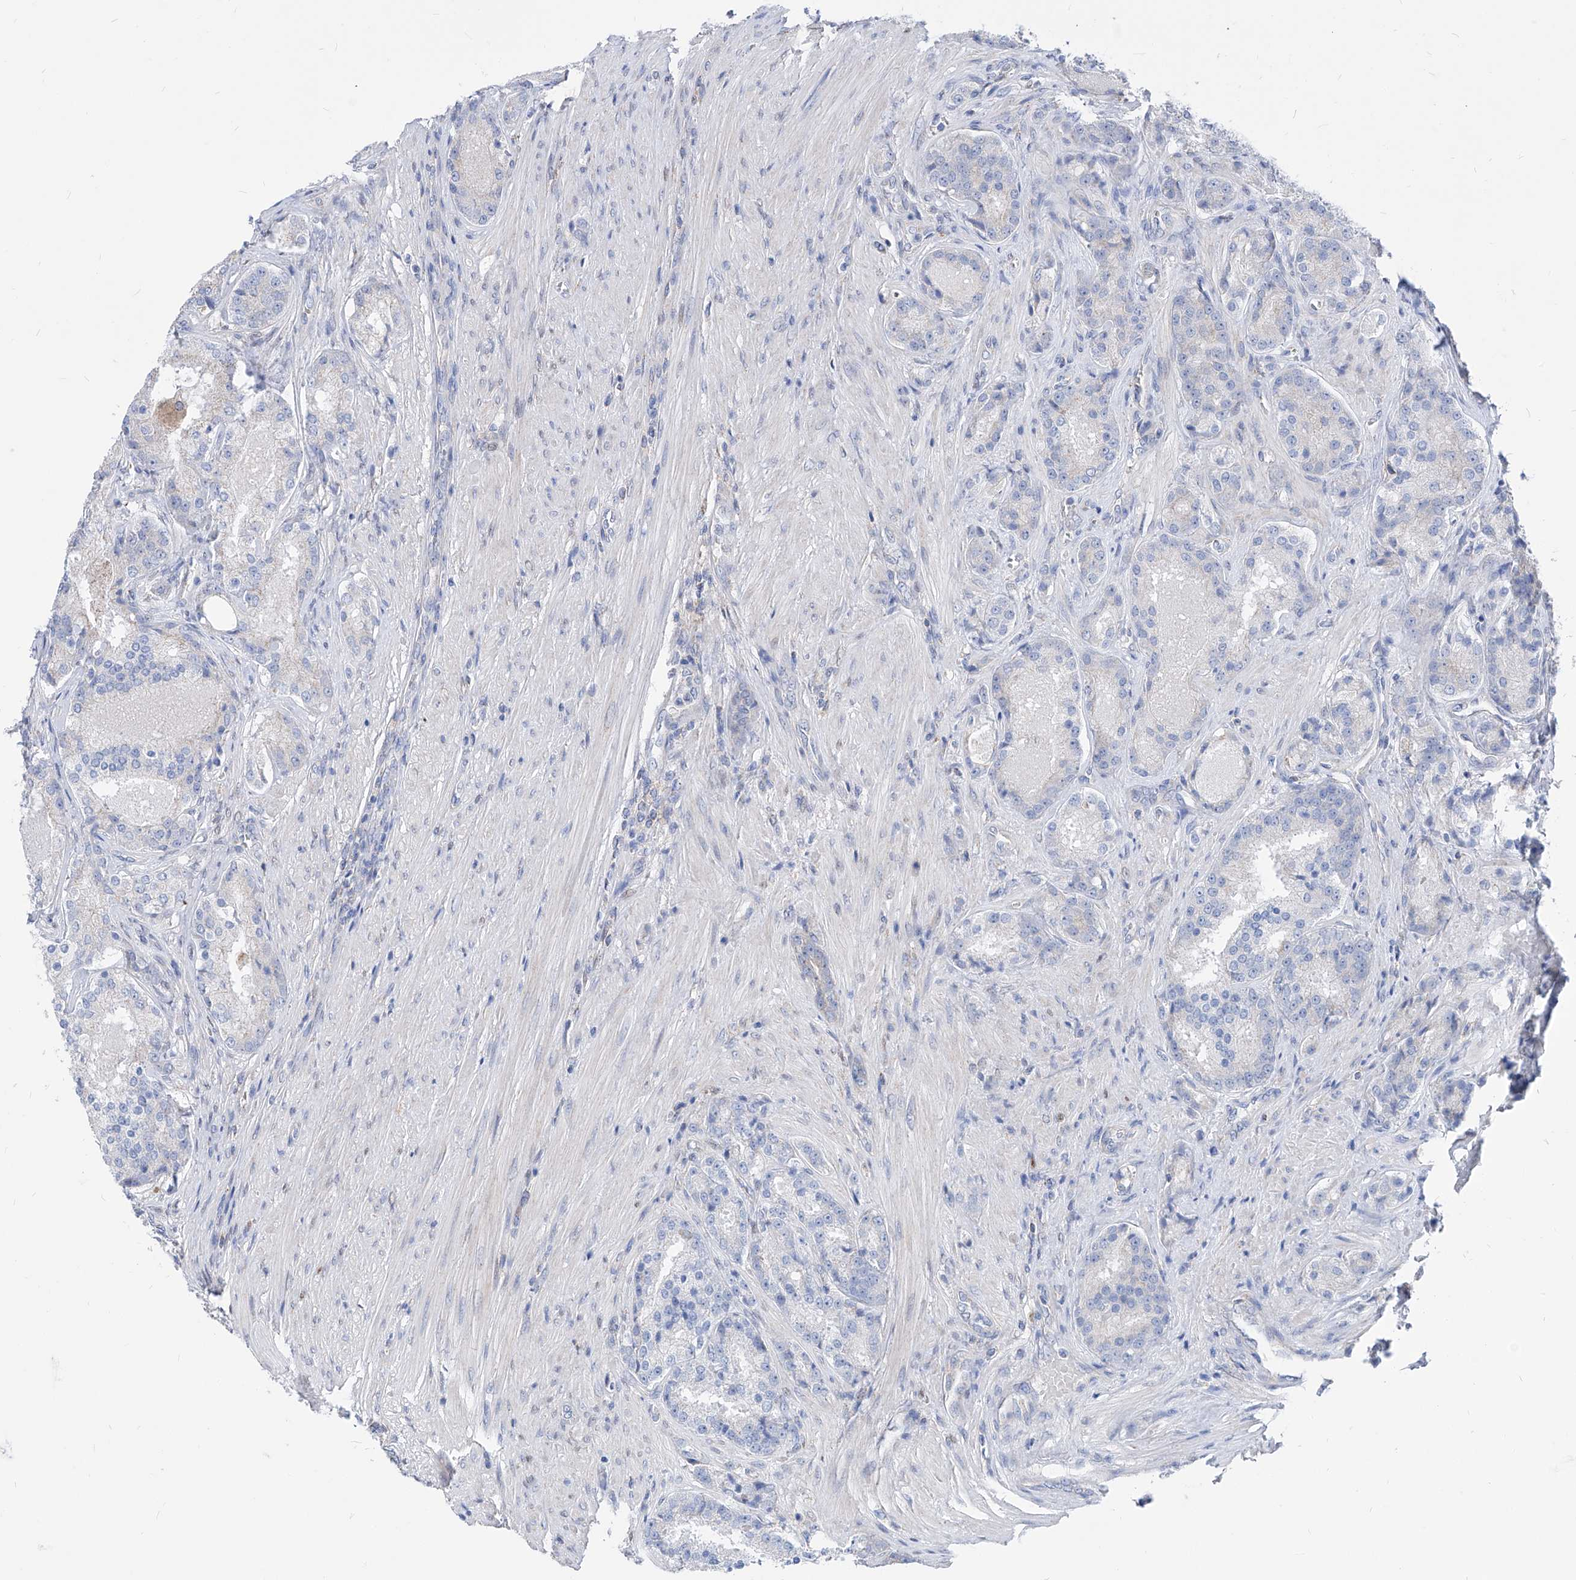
{"staining": {"intensity": "negative", "quantity": "none", "location": "none"}, "tissue": "prostate cancer", "cell_type": "Tumor cells", "image_type": "cancer", "snomed": [{"axis": "morphology", "description": "Adenocarcinoma, High grade"}, {"axis": "topography", "description": "Prostate"}], "caption": "IHC of prostate cancer demonstrates no positivity in tumor cells.", "gene": "AGPS", "patient": {"sex": "male", "age": 60}}